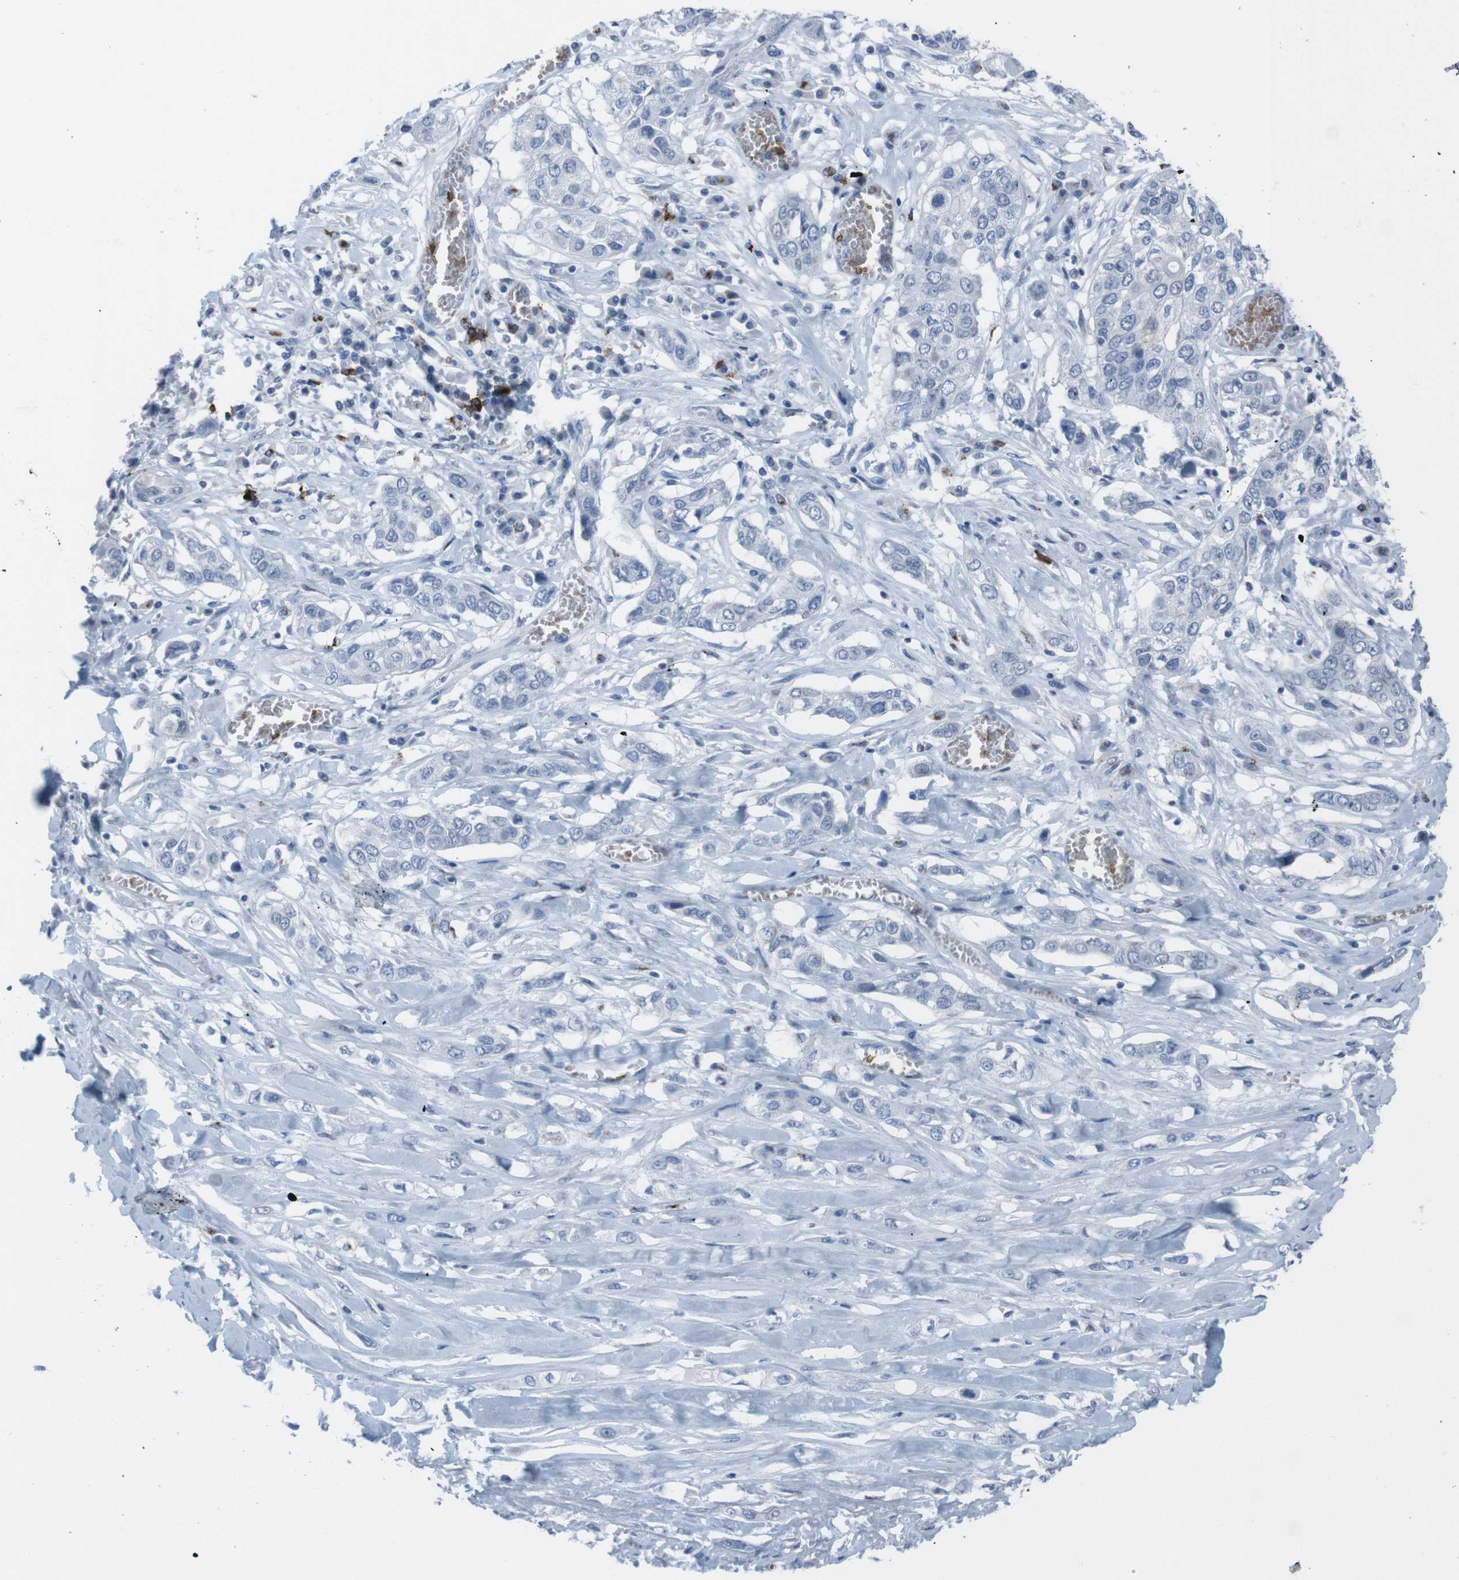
{"staining": {"intensity": "strong", "quantity": "<25%", "location": "cytoplasmic/membranous"}, "tissue": "lung cancer", "cell_type": "Tumor cells", "image_type": "cancer", "snomed": [{"axis": "morphology", "description": "Squamous cell carcinoma, NOS"}, {"axis": "topography", "description": "Lung"}], "caption": "Immunohistochemistry (DAB) staining of human lung cancer (squamous cell carcinoma) reveals strong cytoplasmic/membranous protein expression in approximately <25% of tumor cells. (DAB (3,3'-diaminobenzidine) IHC with brightfield microscopy, high magnification).", "gene": "ST6GAL1", "patient": {"sex": "male", "age": 71}}